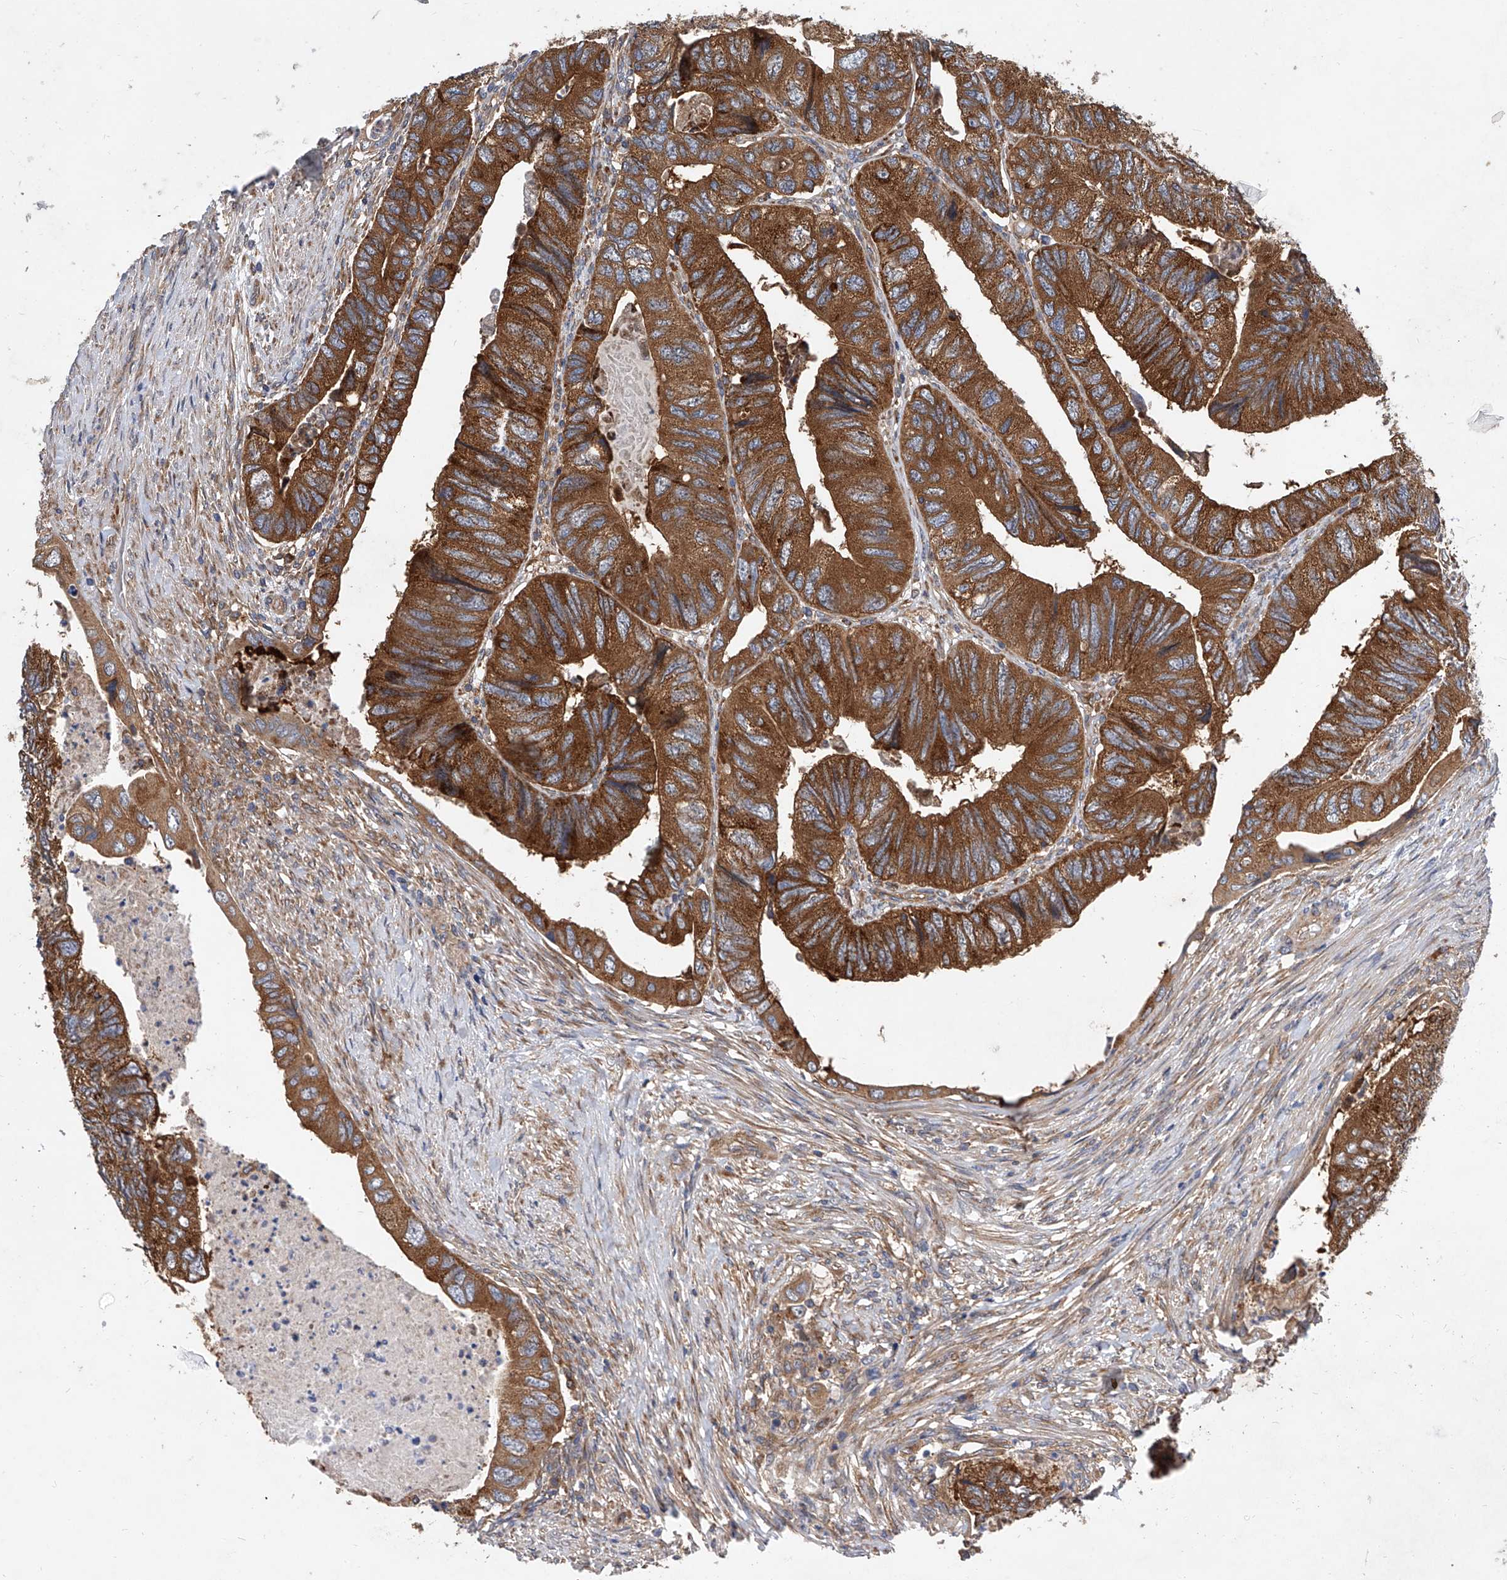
{"staining": {"intensity": "strong", "quantity": ">75%", "location": "cytoplasmic/membranous"}, "tissue": "colorectal cancer", "cell_type": "Tumor cells", "image_type": "cancer", "snomed": [{"axis": "morphology", "description": "Adenocarcinoma, NOS"}, {"axis": "topography", "description": "Rectum"}], "caption": "Adenocarcinoma (colorectal) tissue displays strong cytoplasmic/membranous expression in approximately >75% of tumor cells, visualized by immunohistochemistry.", "gene": "CFAP410", "patient": {"sex": "male", "age": 63}}